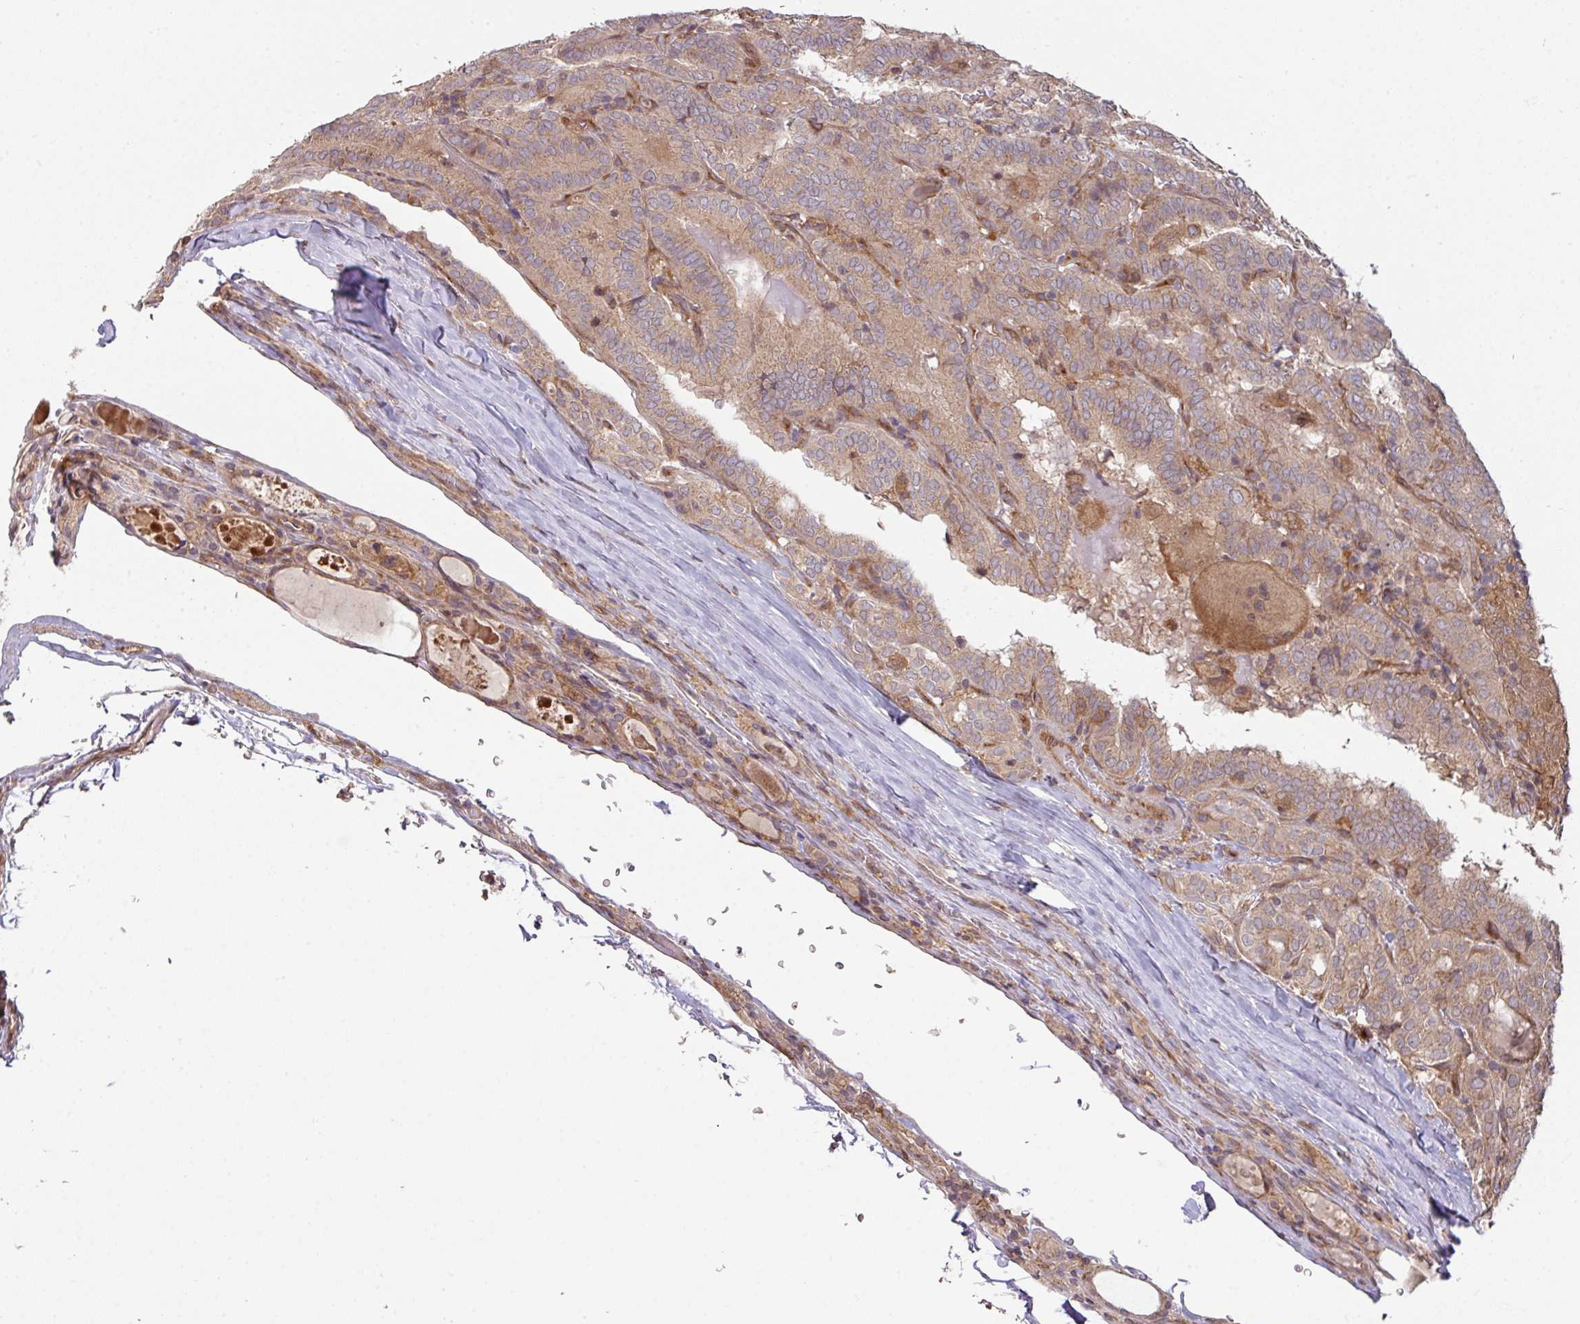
{"staining": {"intensity": "weak", "quantity": ">75%", "location": "cytoplasmic/membranous"}, "tissue": "thyroid cancer", "cell_type": "Tumor cells", "image_type": "cancer", "snomed": [{"axis": "morphology", "description": "Papillary adenocarcinoma, NOS"}, {"axis": "topography", "description": "Thyroid gland"}], "caption": "This is an image of immunohistochemistry staining of thyroid cancer, which shows weak staining in the cytoplasmic/membranous of tumor cells.", "gene": "CYFIP2", "patient": {"sex": "female", "age": 72}}